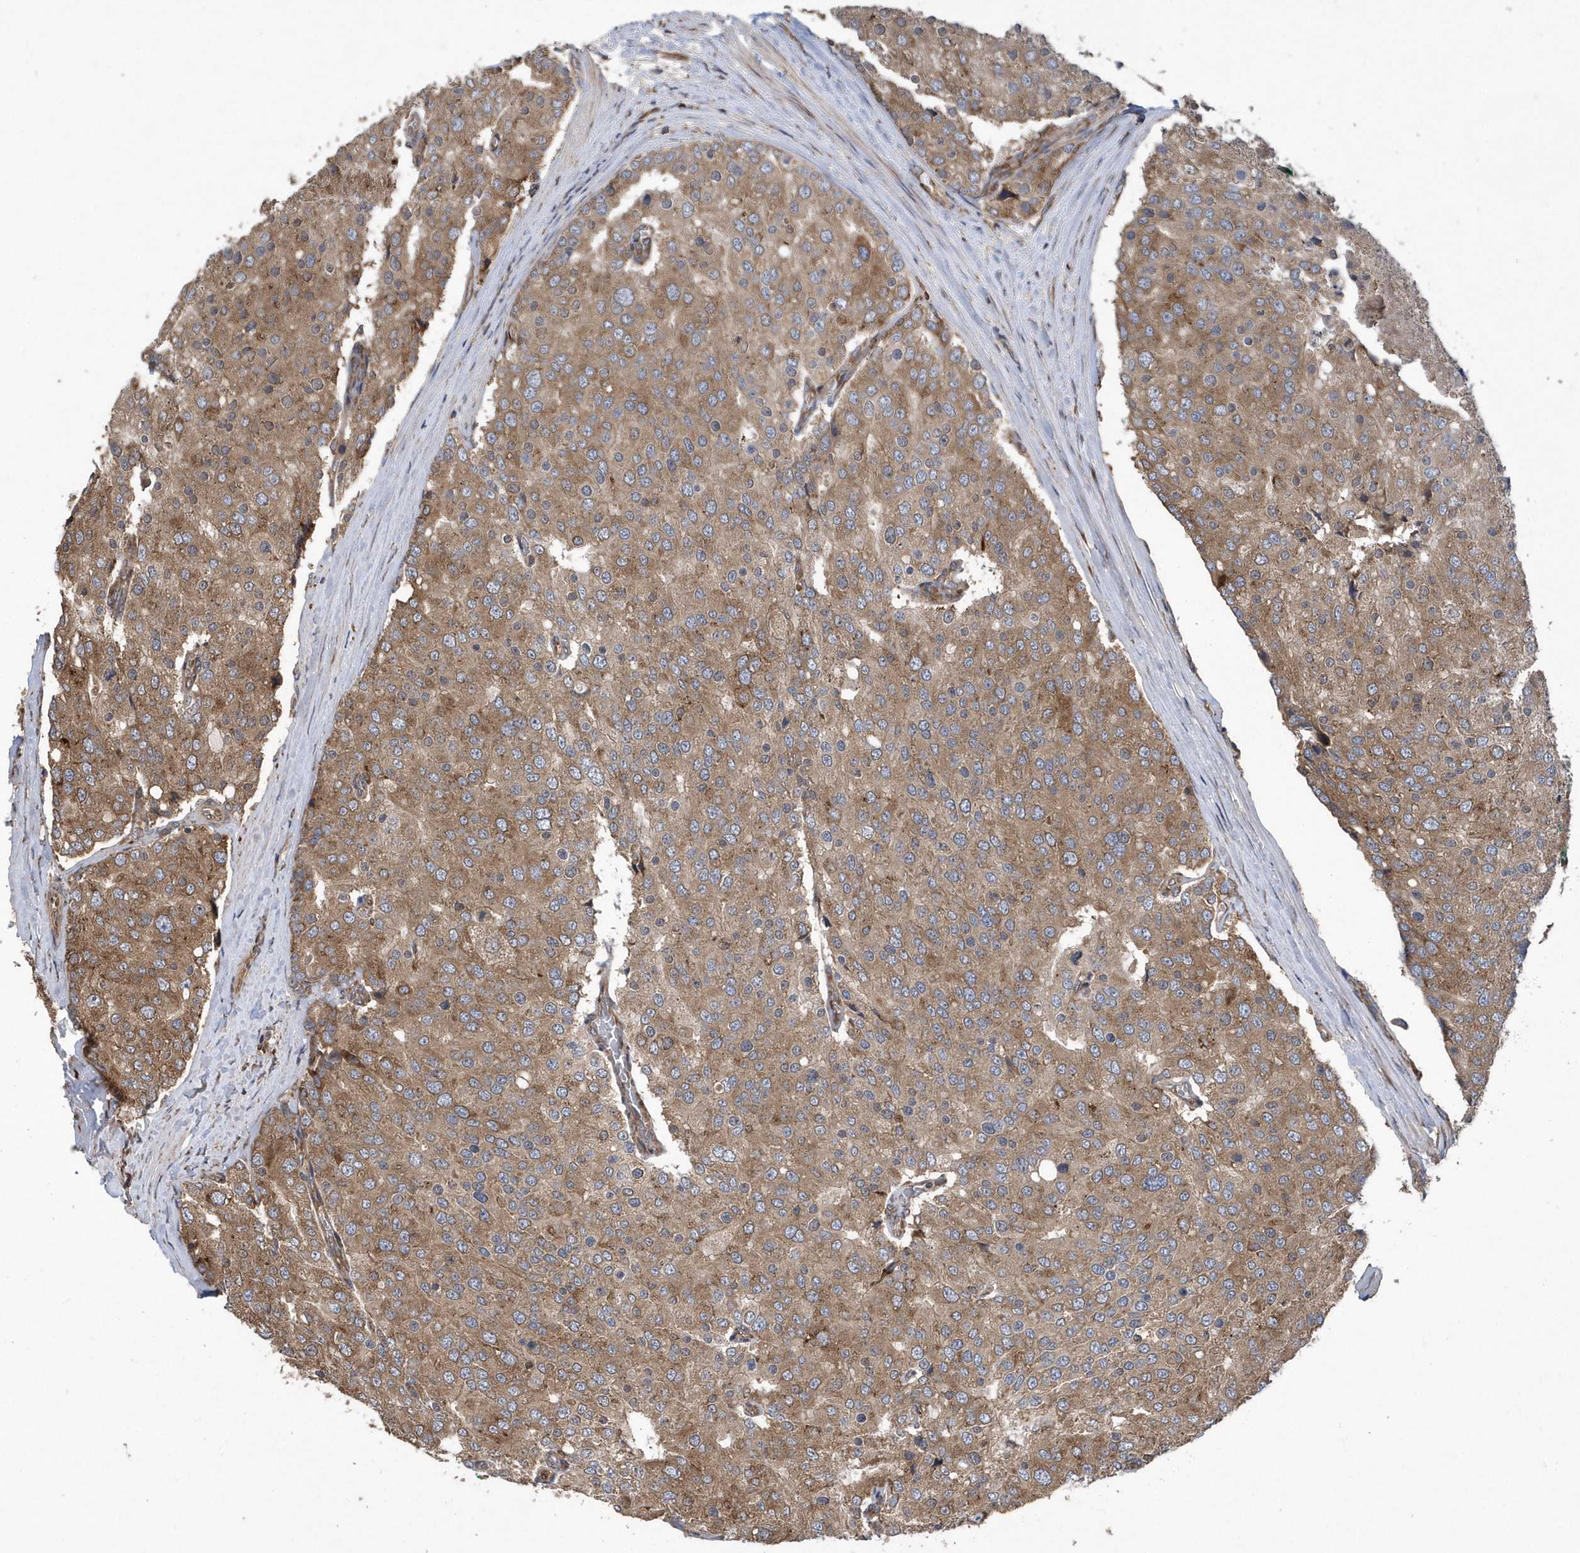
{"staining": {"intensity": "moderate", "quantity": ">75%", "location": "cytoplasmic/membranous"}, "tissue": "prostate cancer", "cell_type": "Tumor cells", "image_type": "cancer", "snomed": [{"axis": "morphology", "description": "Adenocarcinoma, High grade"}, {"axis": "topography", "description": "Prostate"}], "caption": "This photomicrograph exhibits immunohistochemistry (IHC) staining of human prostate cancer (high-grade adenocarcinoma), with medium moderate cytoplasmic/membranous expression in approximately >75% of tumor cells.", "gene": "WASHC5", "patient": {"sex": "male", "age": 50}}